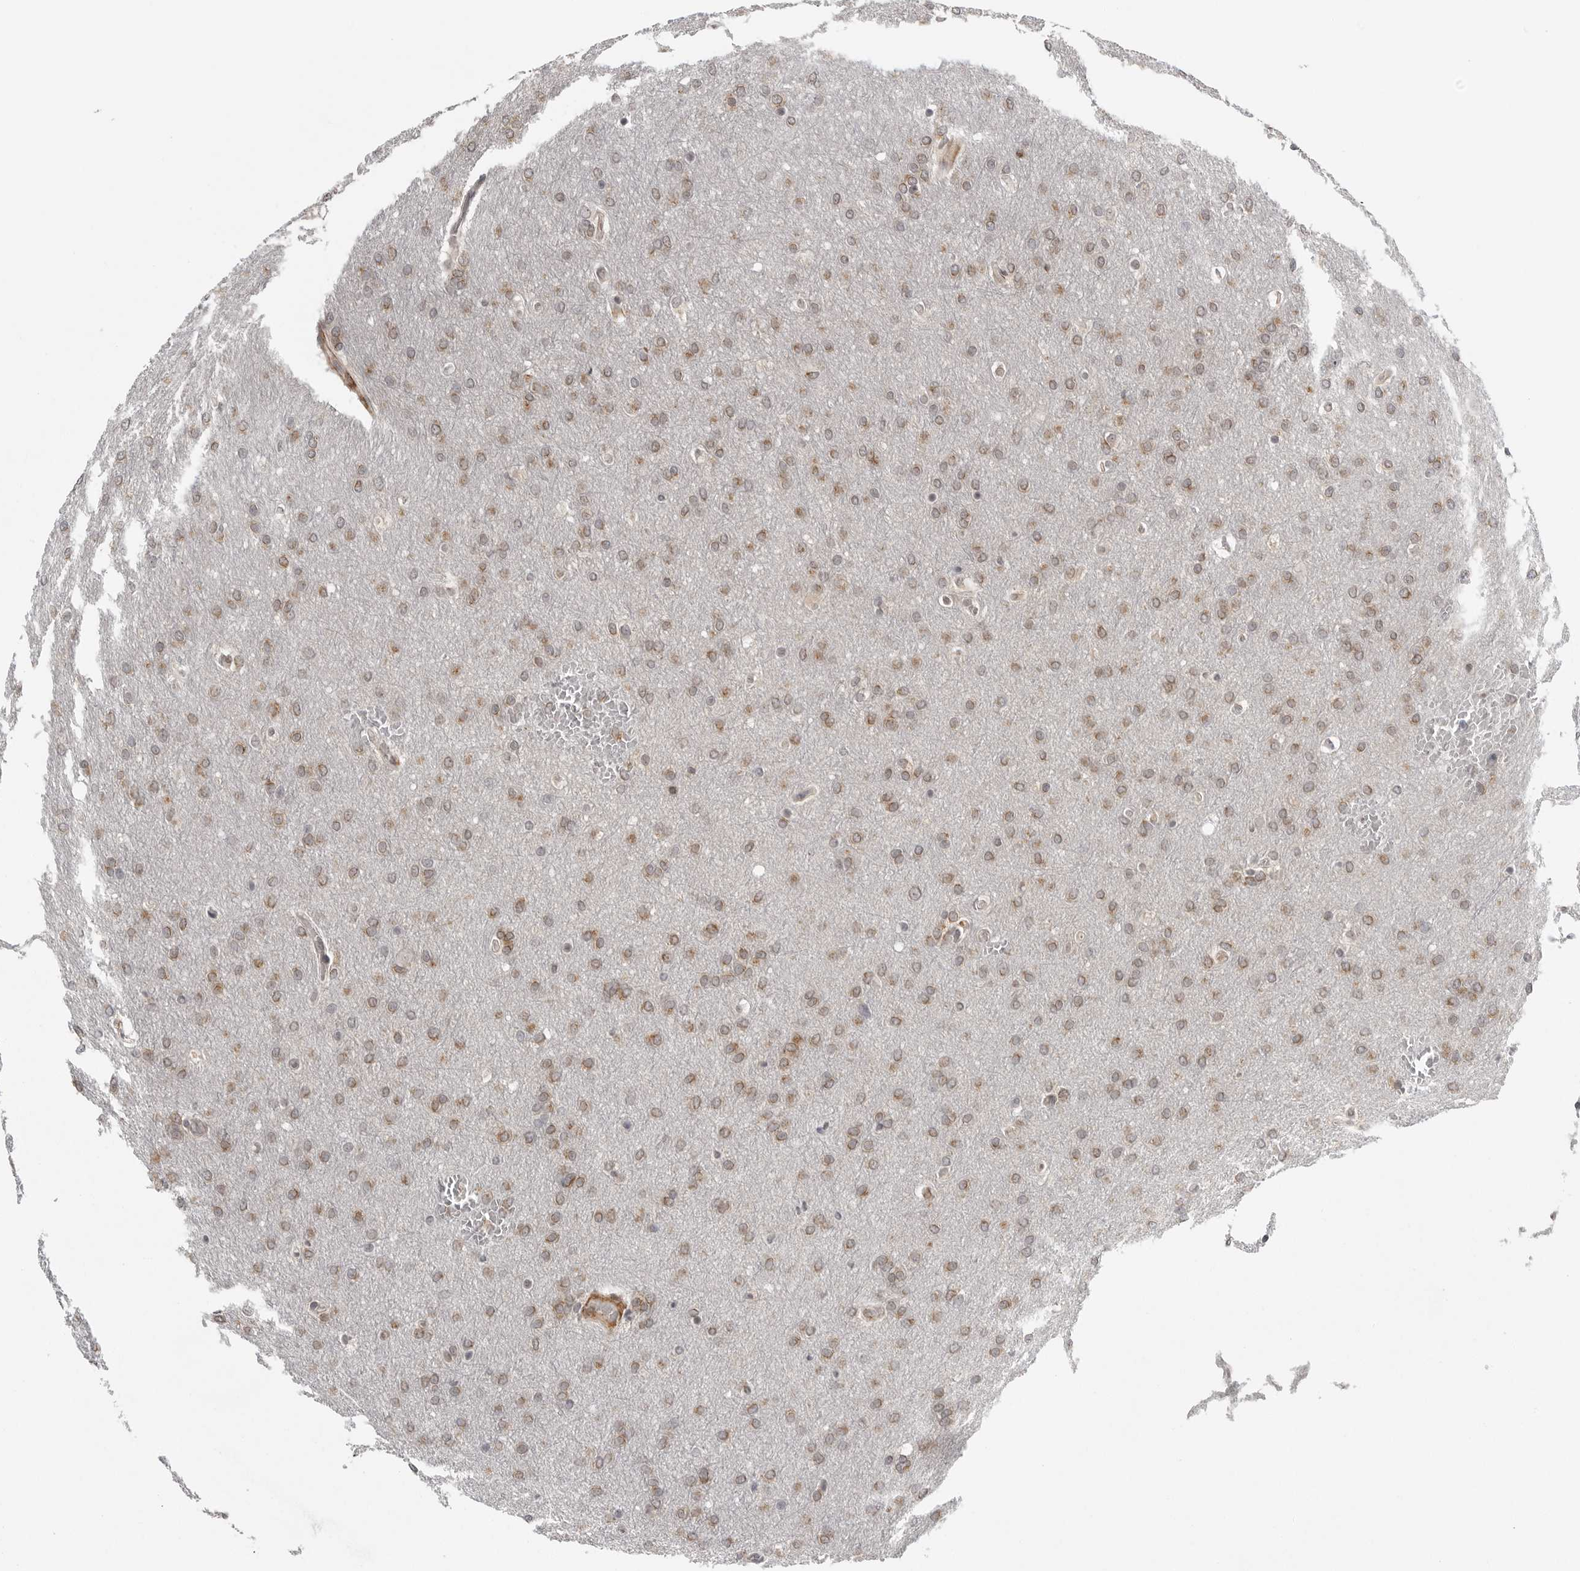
{"staining": {"intensity": "moderate", "quantity": ">75%", "location": "cytoplasmic/membranous"}, "tissue": "glioma", "cell_type": "Tumor cells", "image_type": "cancer", "snomed": [{"axis": "morphology", "description": "Glioma, malignant, Low grade"}, {"axis": "topography", "description": "Brain"}], "caption": "Protein staining exhibits moderate cytoplasmic/membranous positivity in approximately >75% of tumor cells in malignant low-grade glioma.", "gene": "TUT4", "patient": {"sex": "female", "age": 37}}